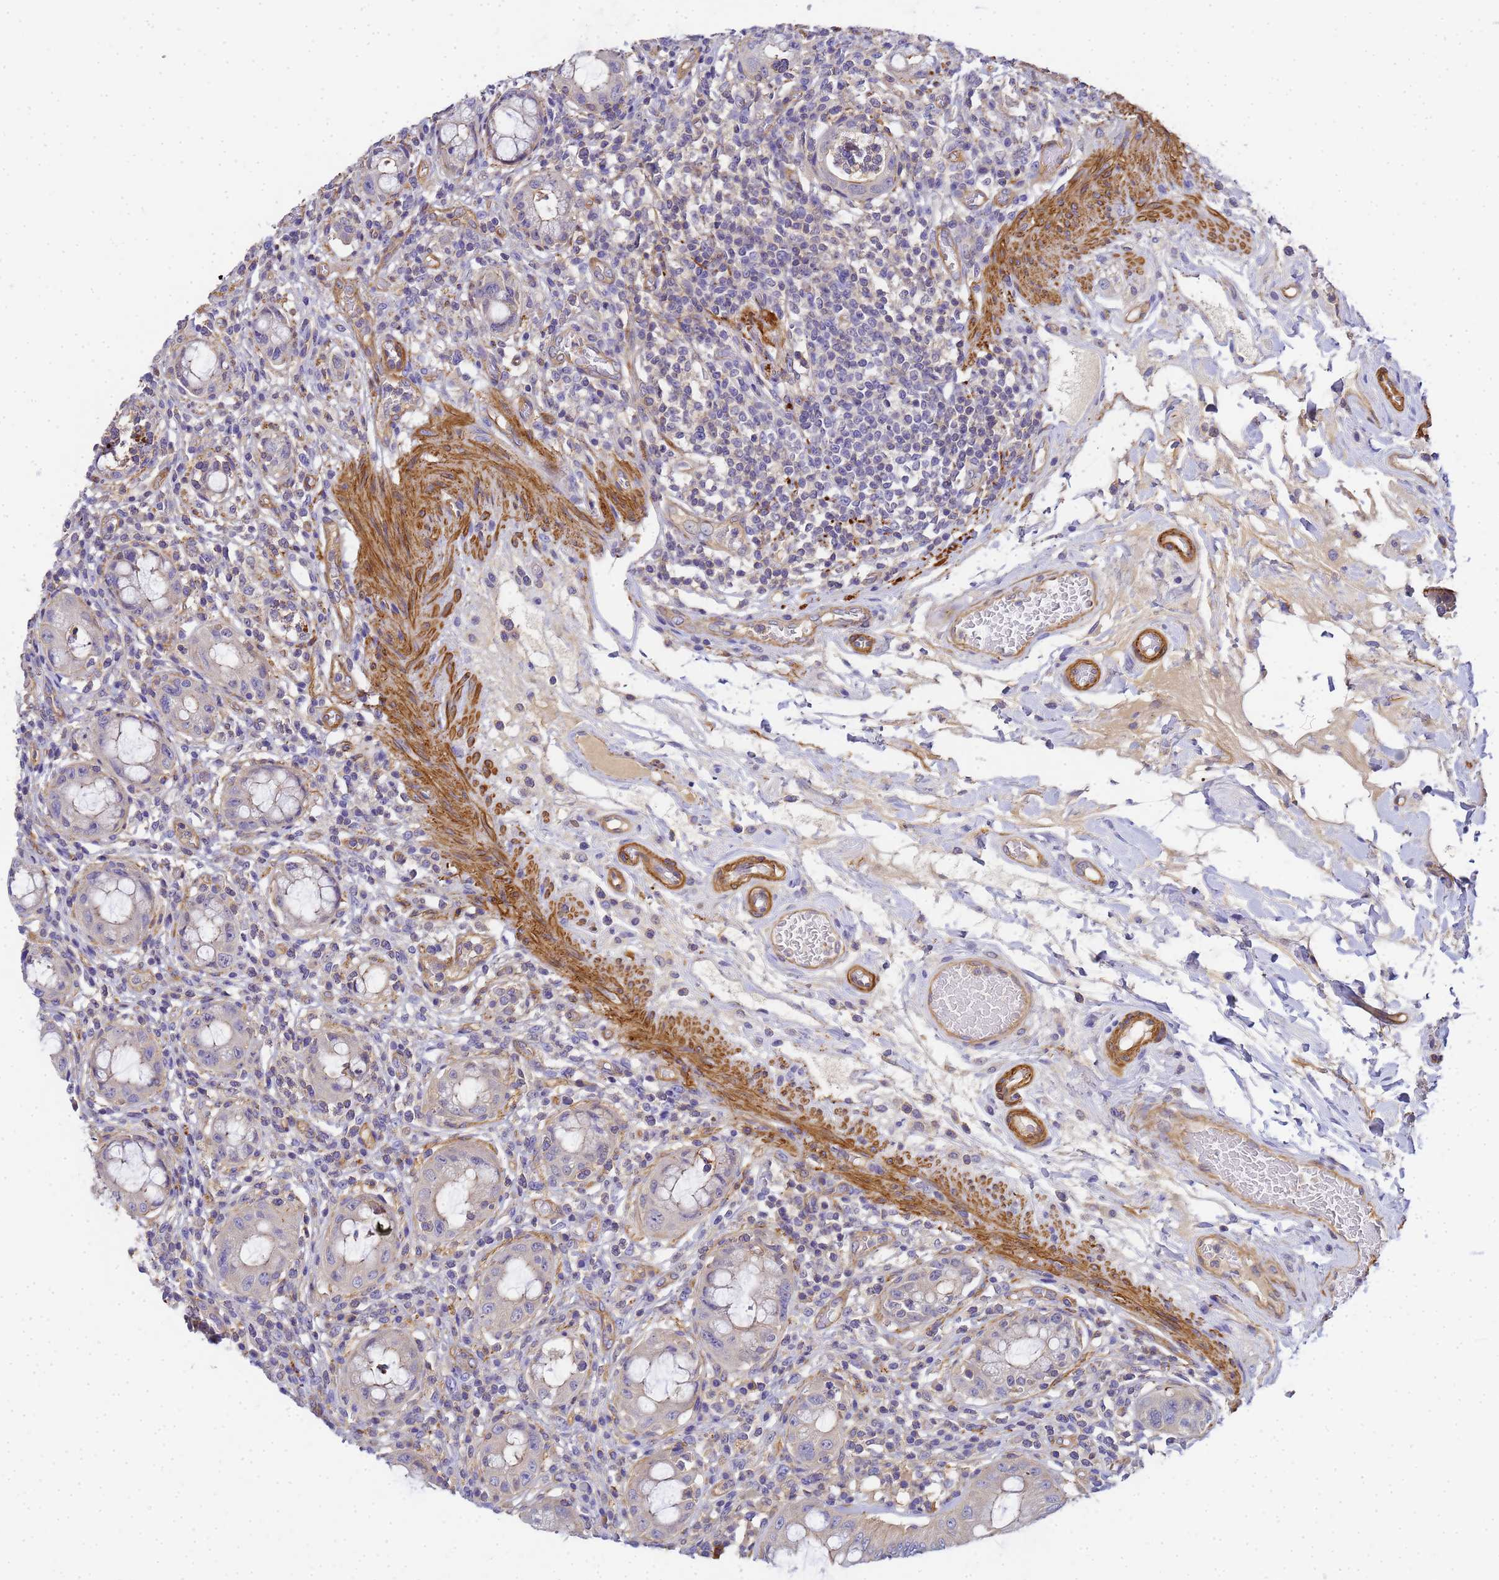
{"staining": {"intensity": "weak", "quantity": "25%-75%", "location": "cytoplasmic/membranous"}, "tissue": "rectum", "cell_type": "Glandular cells", "image_type": "normal", "snomed": [{"axis": "morphology", "description": "Normal tissue, NOS"}, {"axis": "topography", "description": "Rectum"}], "caption": "Protein analysis of normal rectum reveals weak cytoplasmic/membranous expression in about 25%-75% of glandular cells. (Brightfield microscopy of DAB IHC at high magnification).", "gene": "MYL10", "patient": {"sex": "female", "age": 57}}